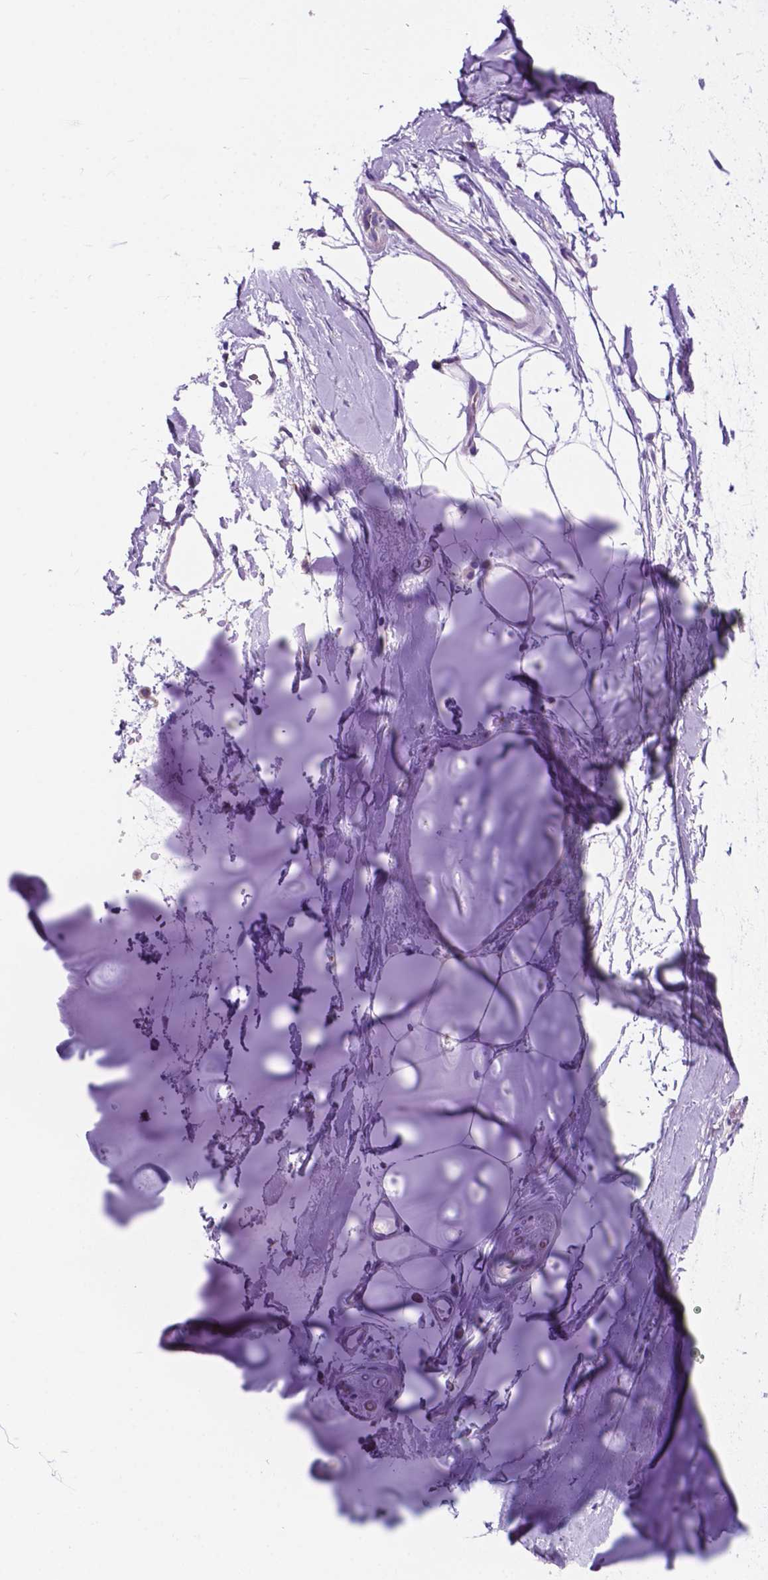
{"staining": {"intensity": "negative", "quantity": "none", "location": "none"}, "tissue": "adipose tissue", "cell_type": "Adipocytes", "image_type": "normal", "snomed": [{"axis": "morphology", "description": "Normal tissue, NOS"}, {"axis": "topography", "description": "Cartilage tissue"}, {"axis": "topography", "description": "Bronchus"}], "caption": "High power microscopy micrograph of an immunohistochemistry histopathology image of normal adipose tissue, revealing no significant expression in adipocytes. (DAB (3,3'-diaminobenzidine) IHC visualized using brightfield microscopy, high magnification).", "gene": "TMEM121B", "patient": {"sex": "male", "age": 58}}